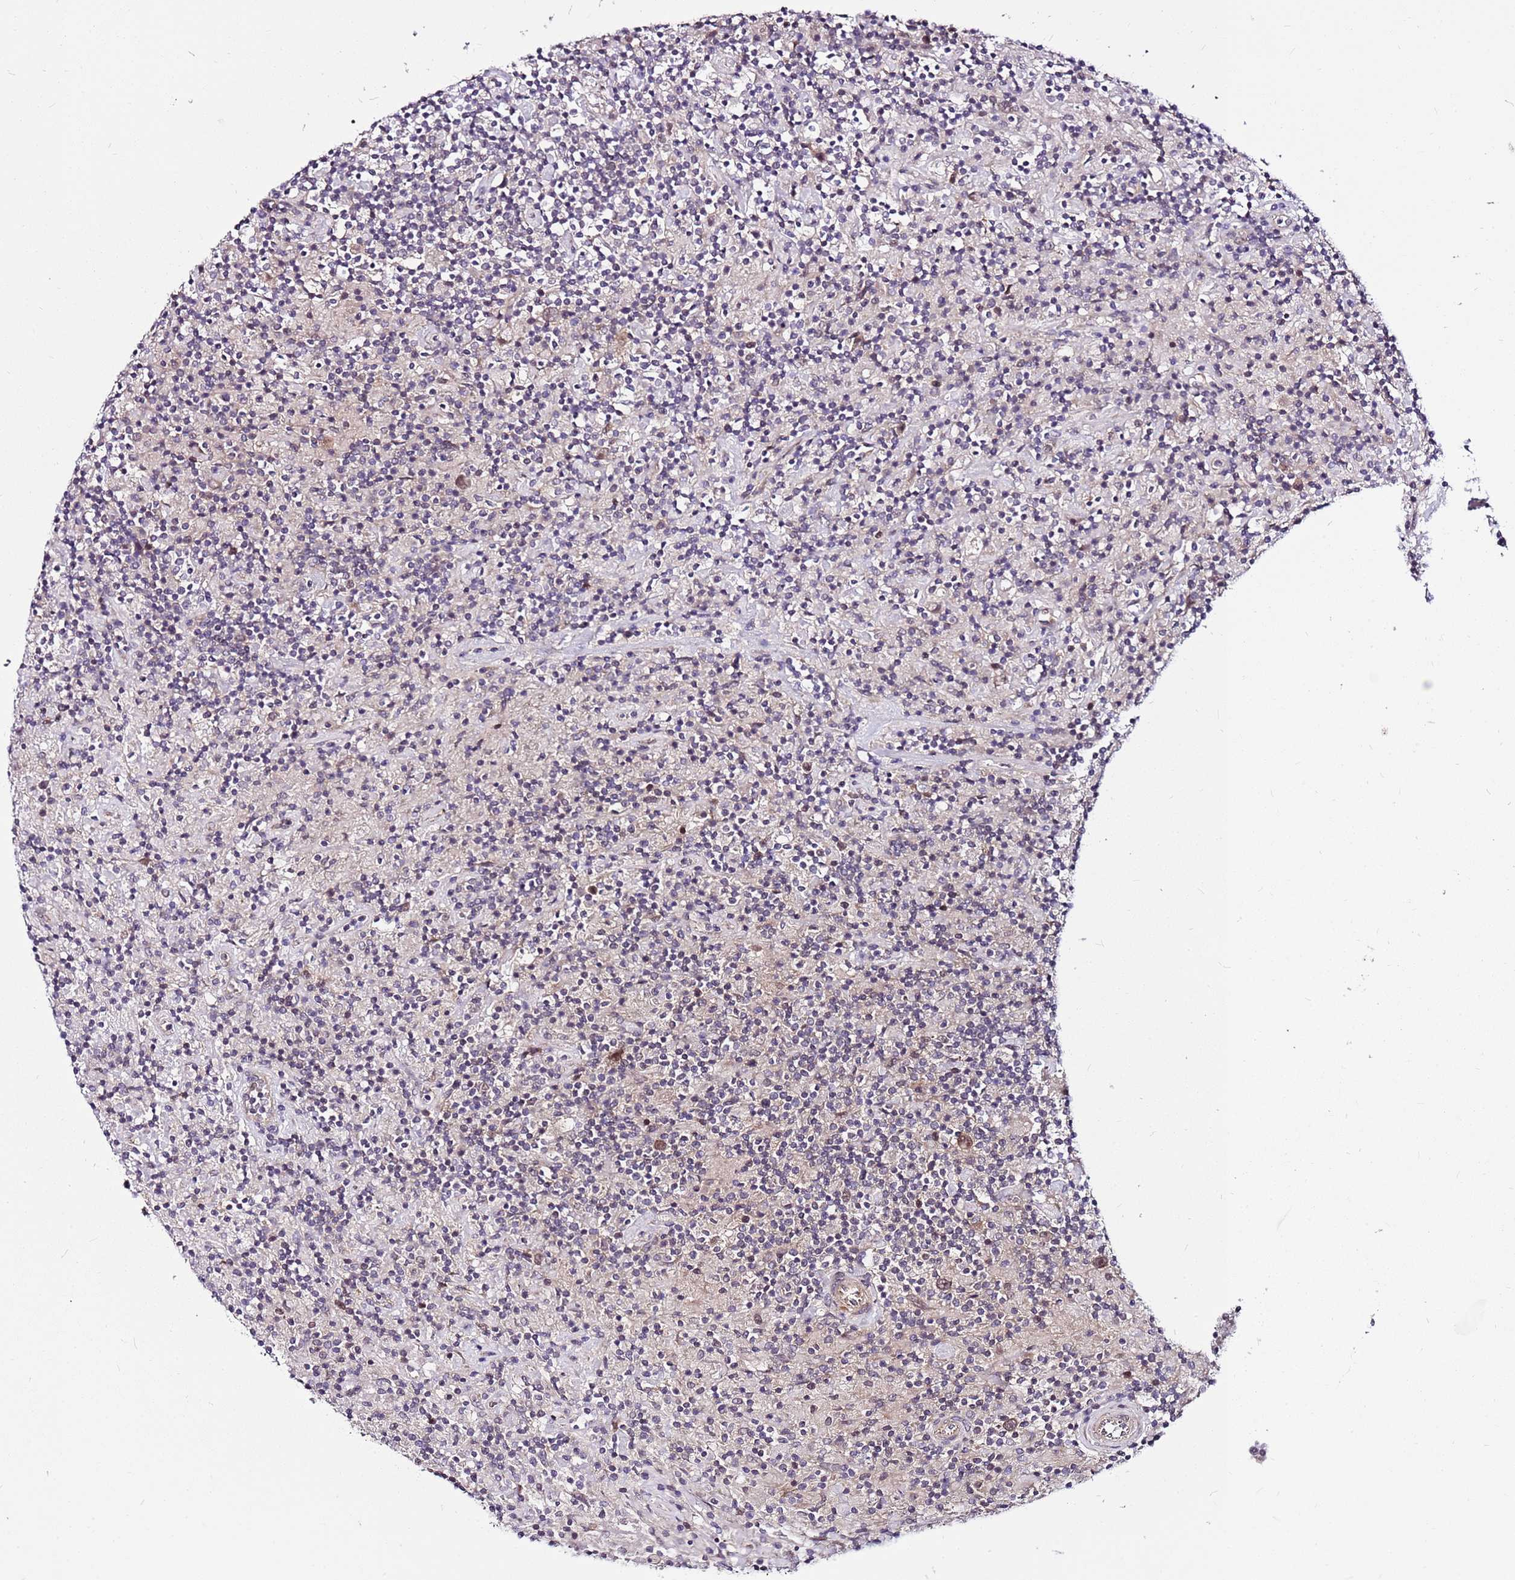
{"staining": {"intensity": "moderate", "quantity": "25%-75%", "location": "nuclear"}, "tissue": "lymphoma", "cell_type": "Tumor cells", "image_type": "cancer", "snomed": [{"axis": "morphology", "description": "Hodgkin's disease, NOS"}, {"axis": "topography", "description": "Lymph node"}], "caption": "Immunohistochemical staining of human lymphoma shows medium levels of moderate nuclear protein positivity in approximately 25%-75% of tumor cells. Nuclei are stained in blue.", "gene": "POLE3", "patient": {"sex": "male", "age": 70}}